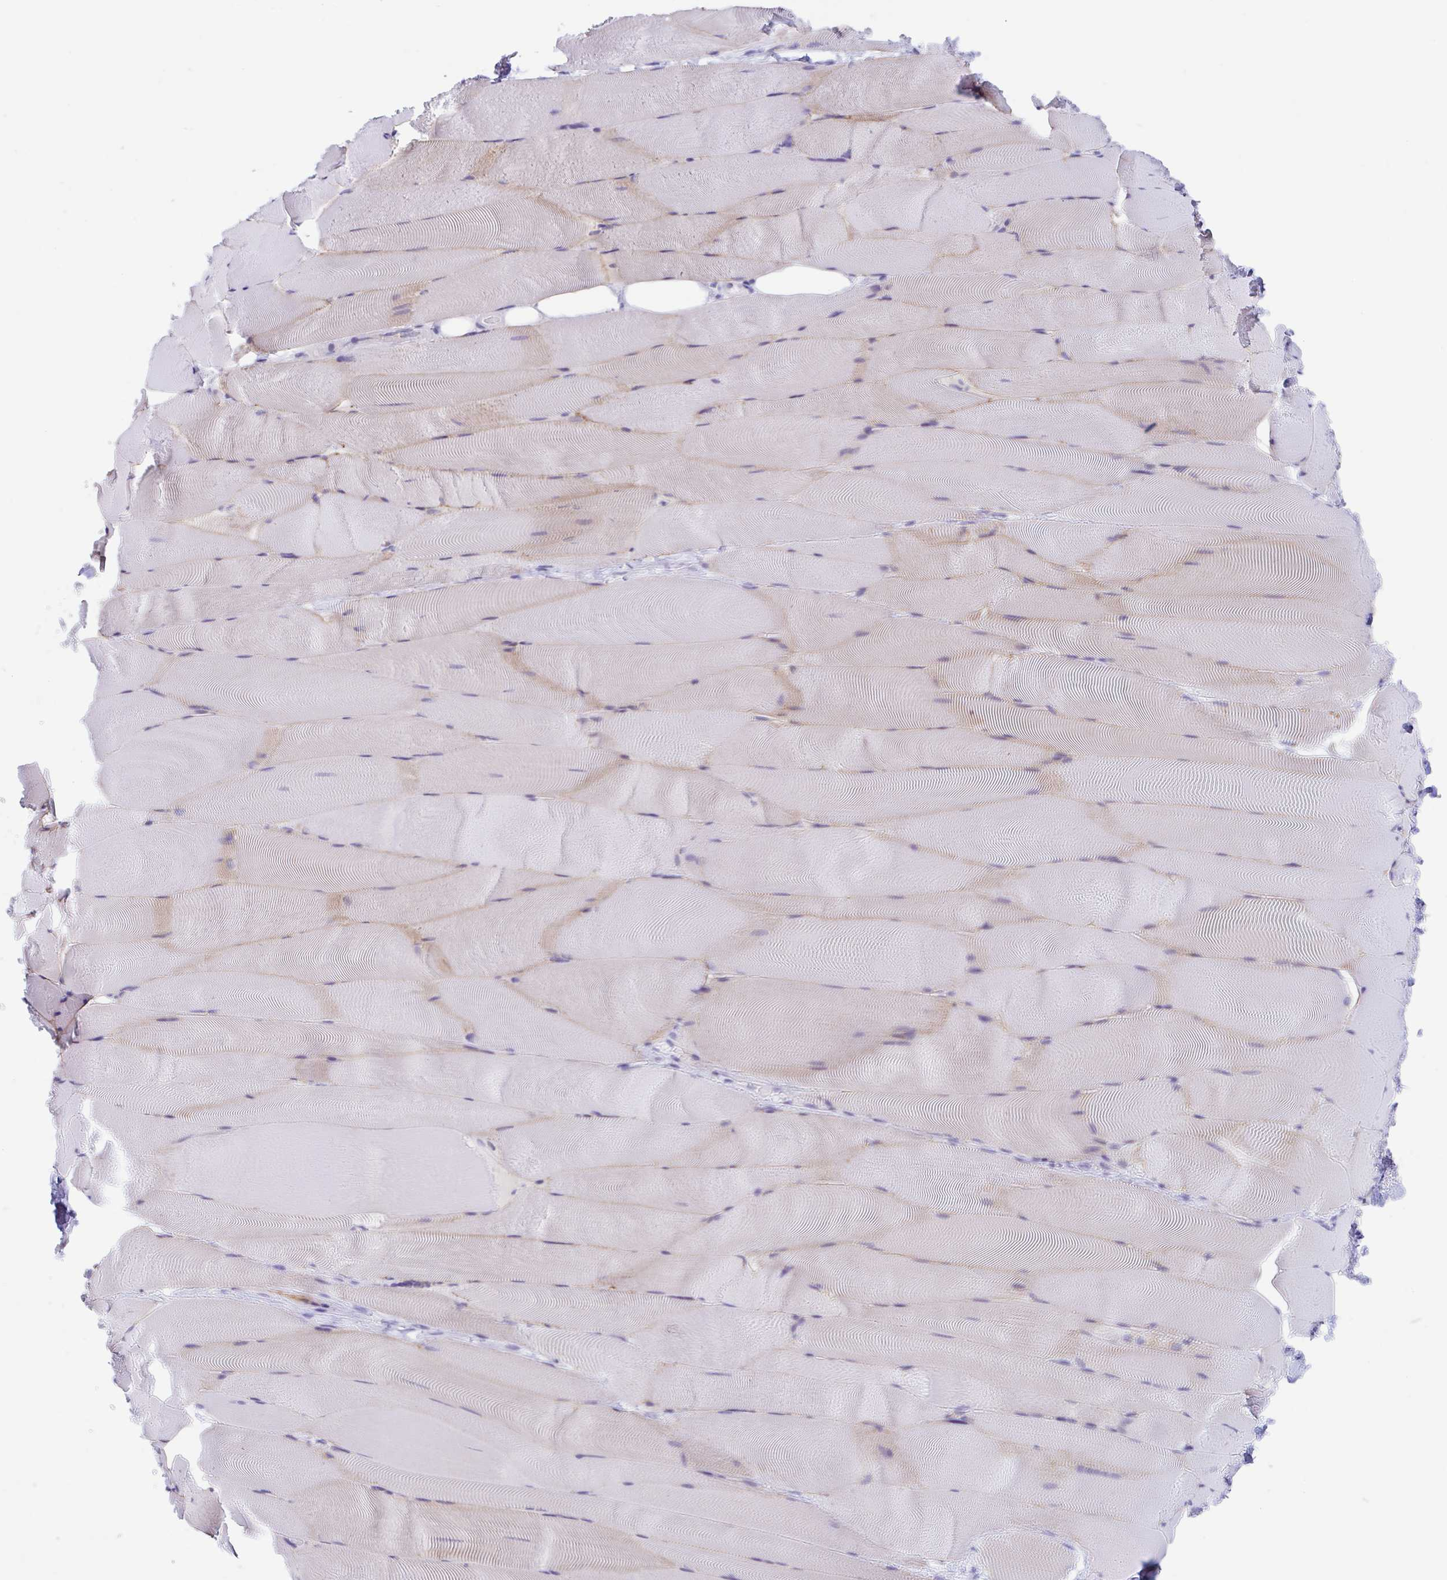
{"staining": {"intensity": "negative", "quantity": "none", "location": "none"}, "tissue": "skeletal muscle", "cell_type": "Myocytes", "image_type": "normal", "snomed": [{"axis": "morphology", "description": "Normal tissue, NOS"}, {"axis": "topography", "description": "Skeletal muscle"}], "caption": "High power microscopy histopathology image of an immunohistochemistry (IHC) histopathology image of unremarkable skeletal muscle, revealing no significant expression in myocytes.", "gene": "OR6N2", "patient": {"sex": "female", "age": 64}}